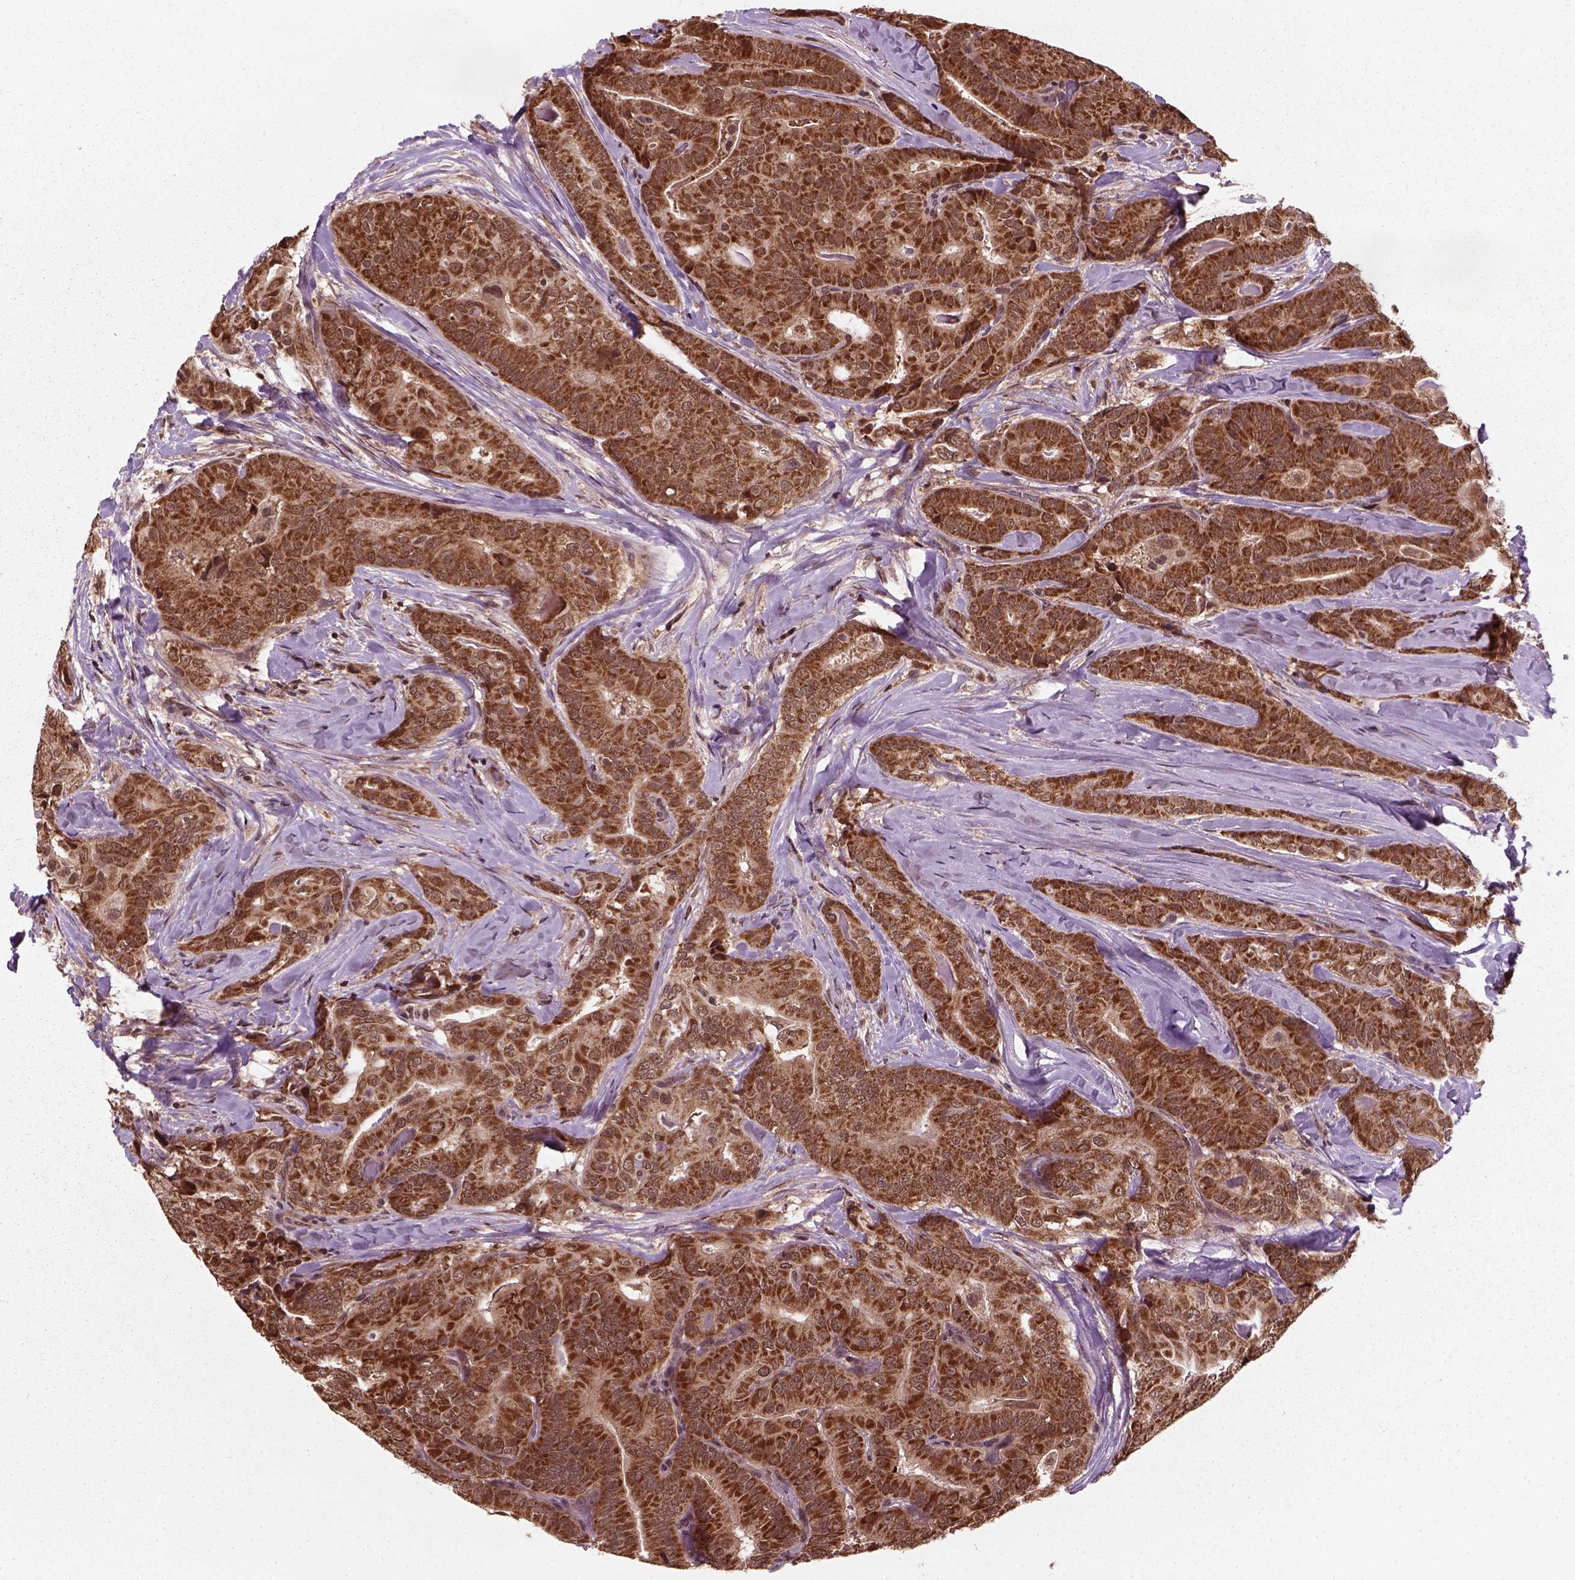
{"staining": {"intensity": "strong", "quantity": ">75%", "location": "cytoplasmic/membranous,nuclear"}, "tissue": "thyroid cancer", "cell_type": "Tumor cells", "image_type": "cancer", "snomed": [{"axis": "morphology", "description": "Papillary adenocarcinoma, NOS"}, {"axis": "topography", "description": "Thyroid gland"}], "caption": "Protein staining of thyroid papillary adenocarcinoma tissue demonstrates strong cytoplasmic/membranous and nuclear expression in about >75% of tumor cells.", "gene": "NUDT9", "patient": {"sex": "male", "age": 61}}